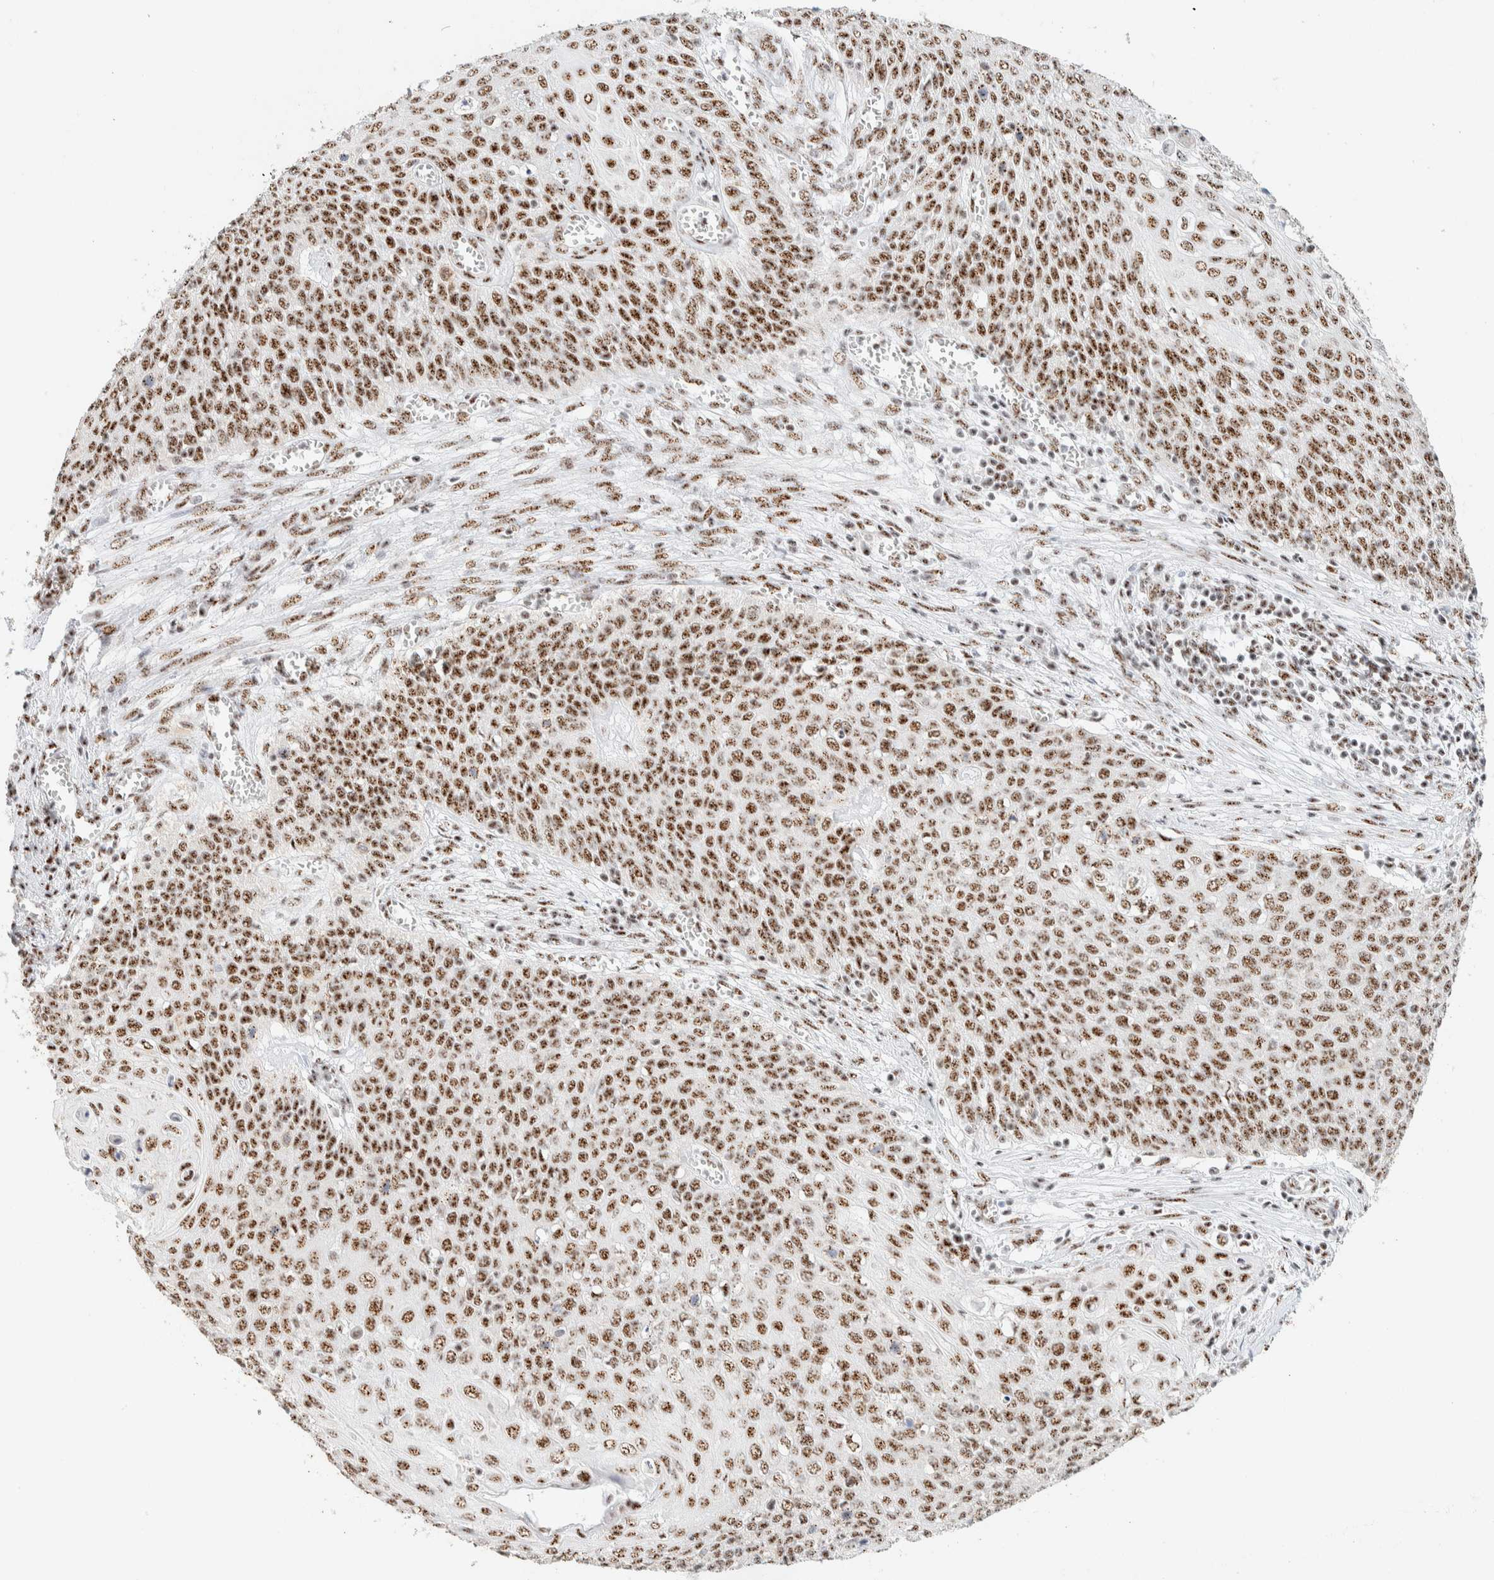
{"staining": {"intensity": "moderate", "quantity": ">75%", "location": "nuclear"}, "tissue": "cervical cancer", "cell_type": "Tumor cells", "image_type": "cancer", "snomed": [{"axis": "morphology", "description": "Squamous cell carcinoma, NOS"}, {"axis": "topography", "description": "Cervix"}], "caption": "Protein expression analysis of human squamous cell carcinoma (cervical) reveals moderate nuclear expression in approximately >75% of tumor cells. The staining was performed using DAB (3,3'-diaminobenzidine), with brown indicating positive protein expression. Nuclei are stained blue with hematoxylin.", "gene": "SON", "patient": {"sex": "female", "age": 39}}